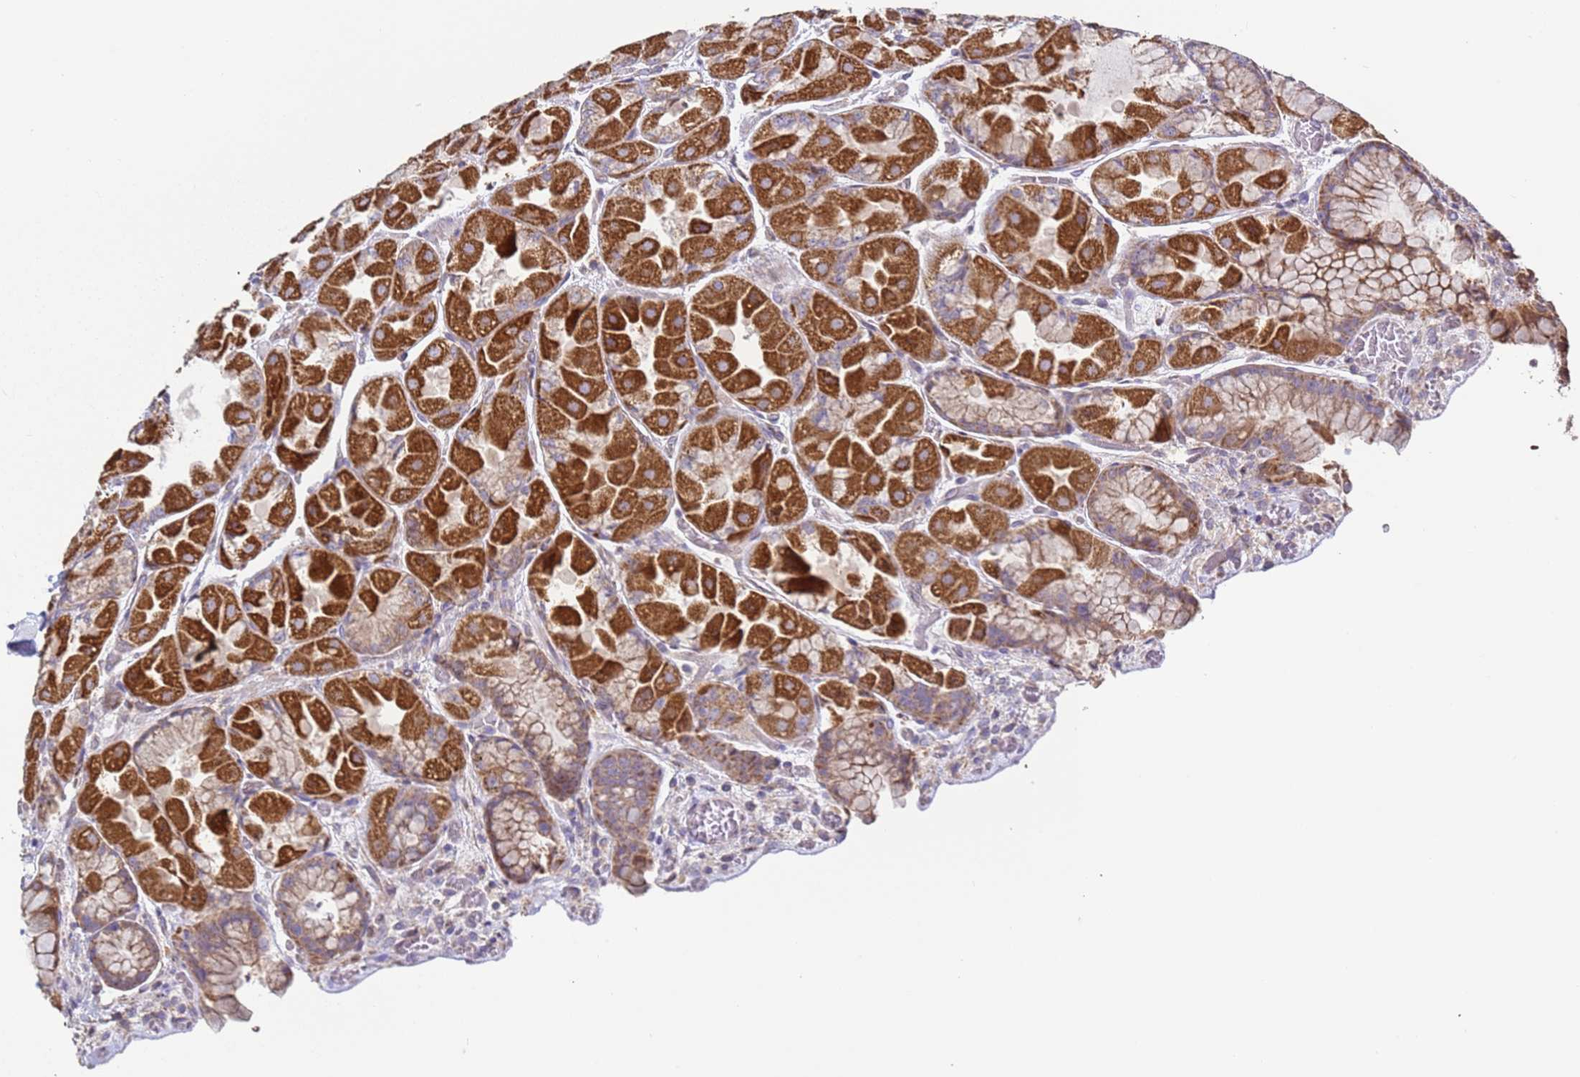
{"staining": {"intensity": "moderate", "quantity": ">75%", "location": "cytoplasmic/membranous"}, "tissue": "stomach", "cell_type": "Glandular cells", "image_type": "normal", "snomed": [{"axis": "morphology", "description": "Normal tissue, NOS"}, {"axis": "topography", "description": "Stomach"}], "caption": "Glandular cells display medium levels of moderate cytoplasmic/membranous expression in about >75% of cells in unremarkable human stomach. (Stains: DAB (3,3'-diaminobenzidine) in brown, nuclei in blue, Microscopy: brightfield microscopy at high magnification).", "gene": "DIP2B", "patient": {"sex": "female", "age": 61}}